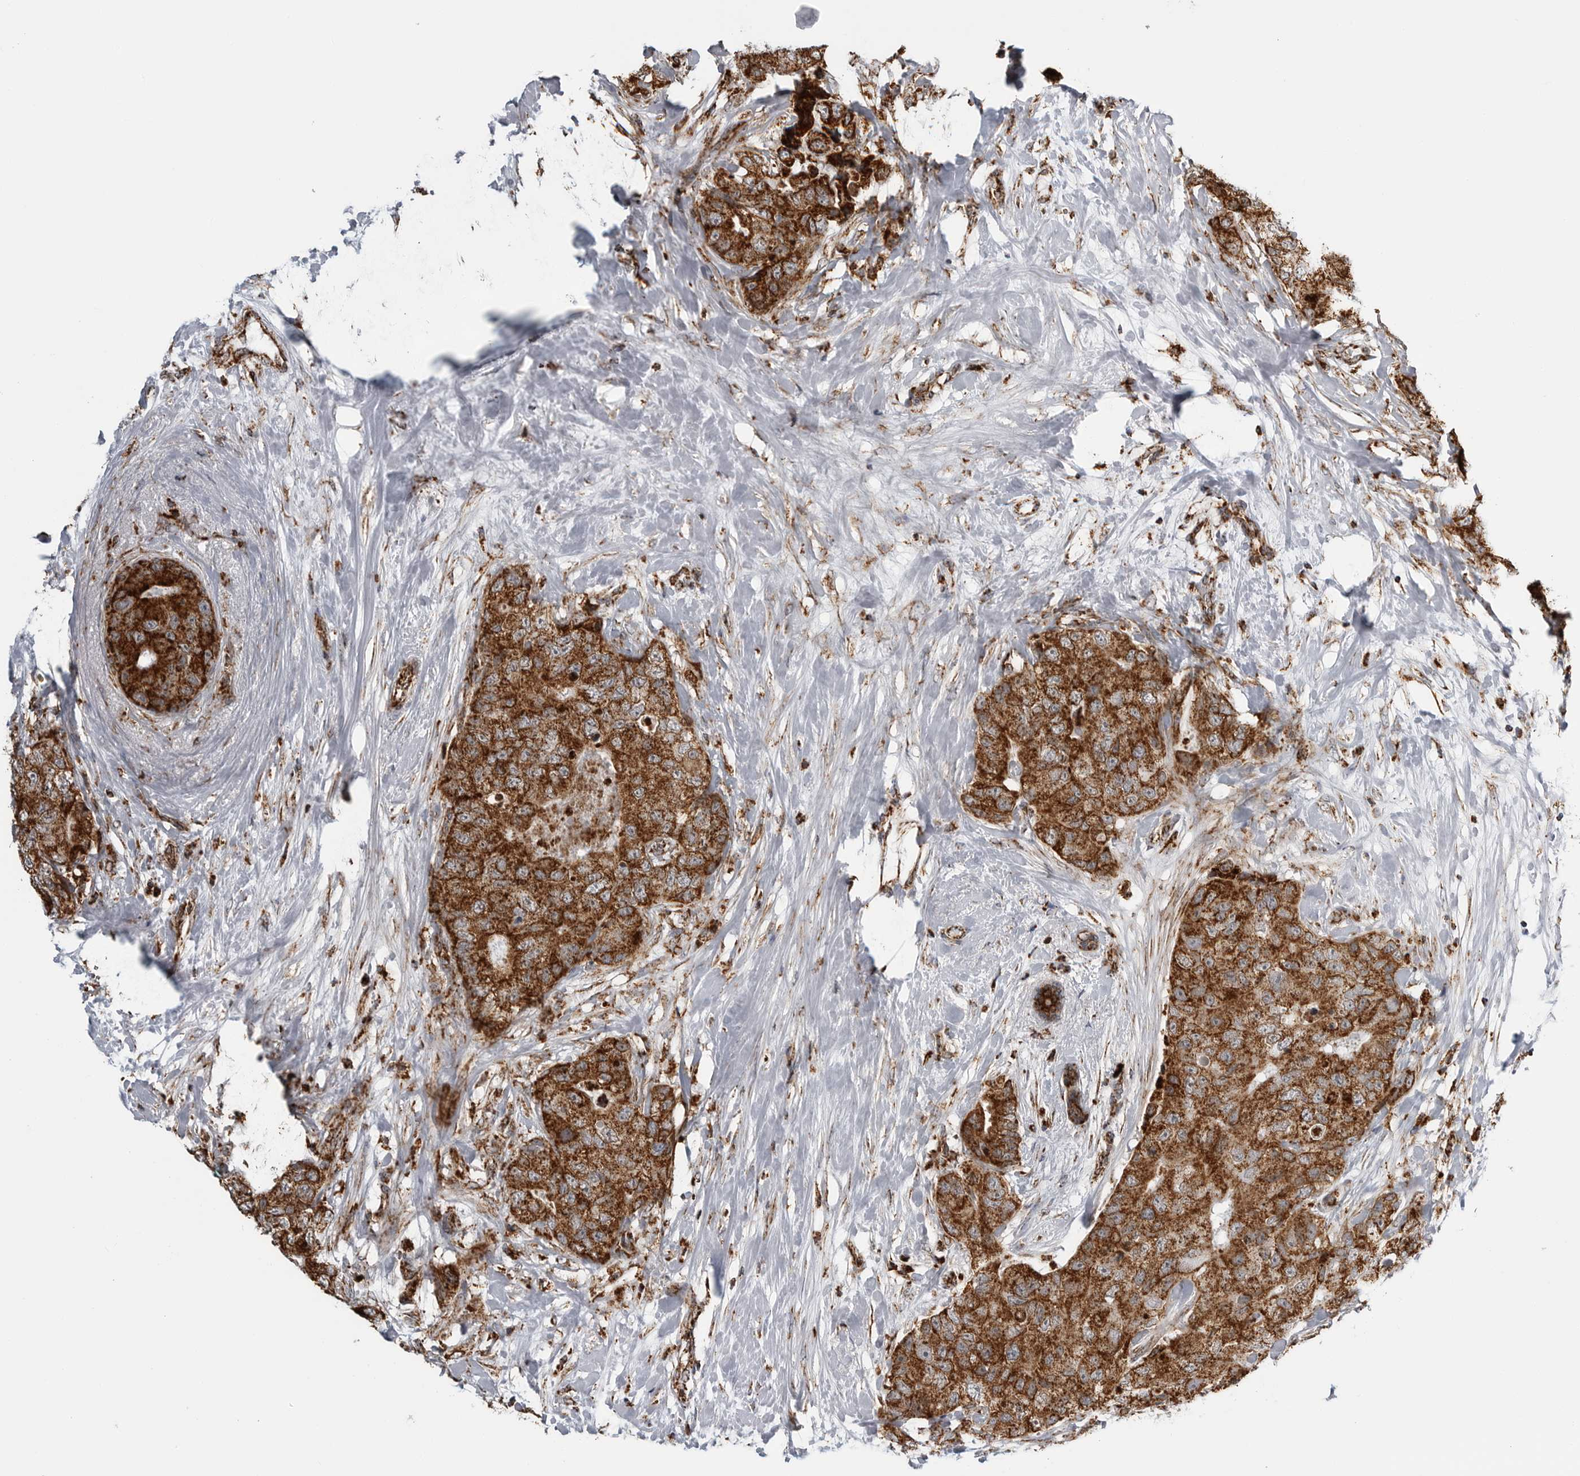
{"staining": {"intensity": "strong", "quantity": ">75%", "location": "cytoplasmic/membranous"}, "tissue": "breast cancer", "cell_type": "Tumor cells", "image_type": "cancer", "snomed": [{"axis": "morphology", "description": "Duct carcinoma"}, {"axis": "topography", "description": "Breast"}], "caption": "Protein staining shows strong cytoplasmic/membranous positivity in approximately >75% of tumor cells in breast cancer (invasive ductal carcinoma).", "gene": "COX5A", "patient": {"sex": "female", "age": 62}}